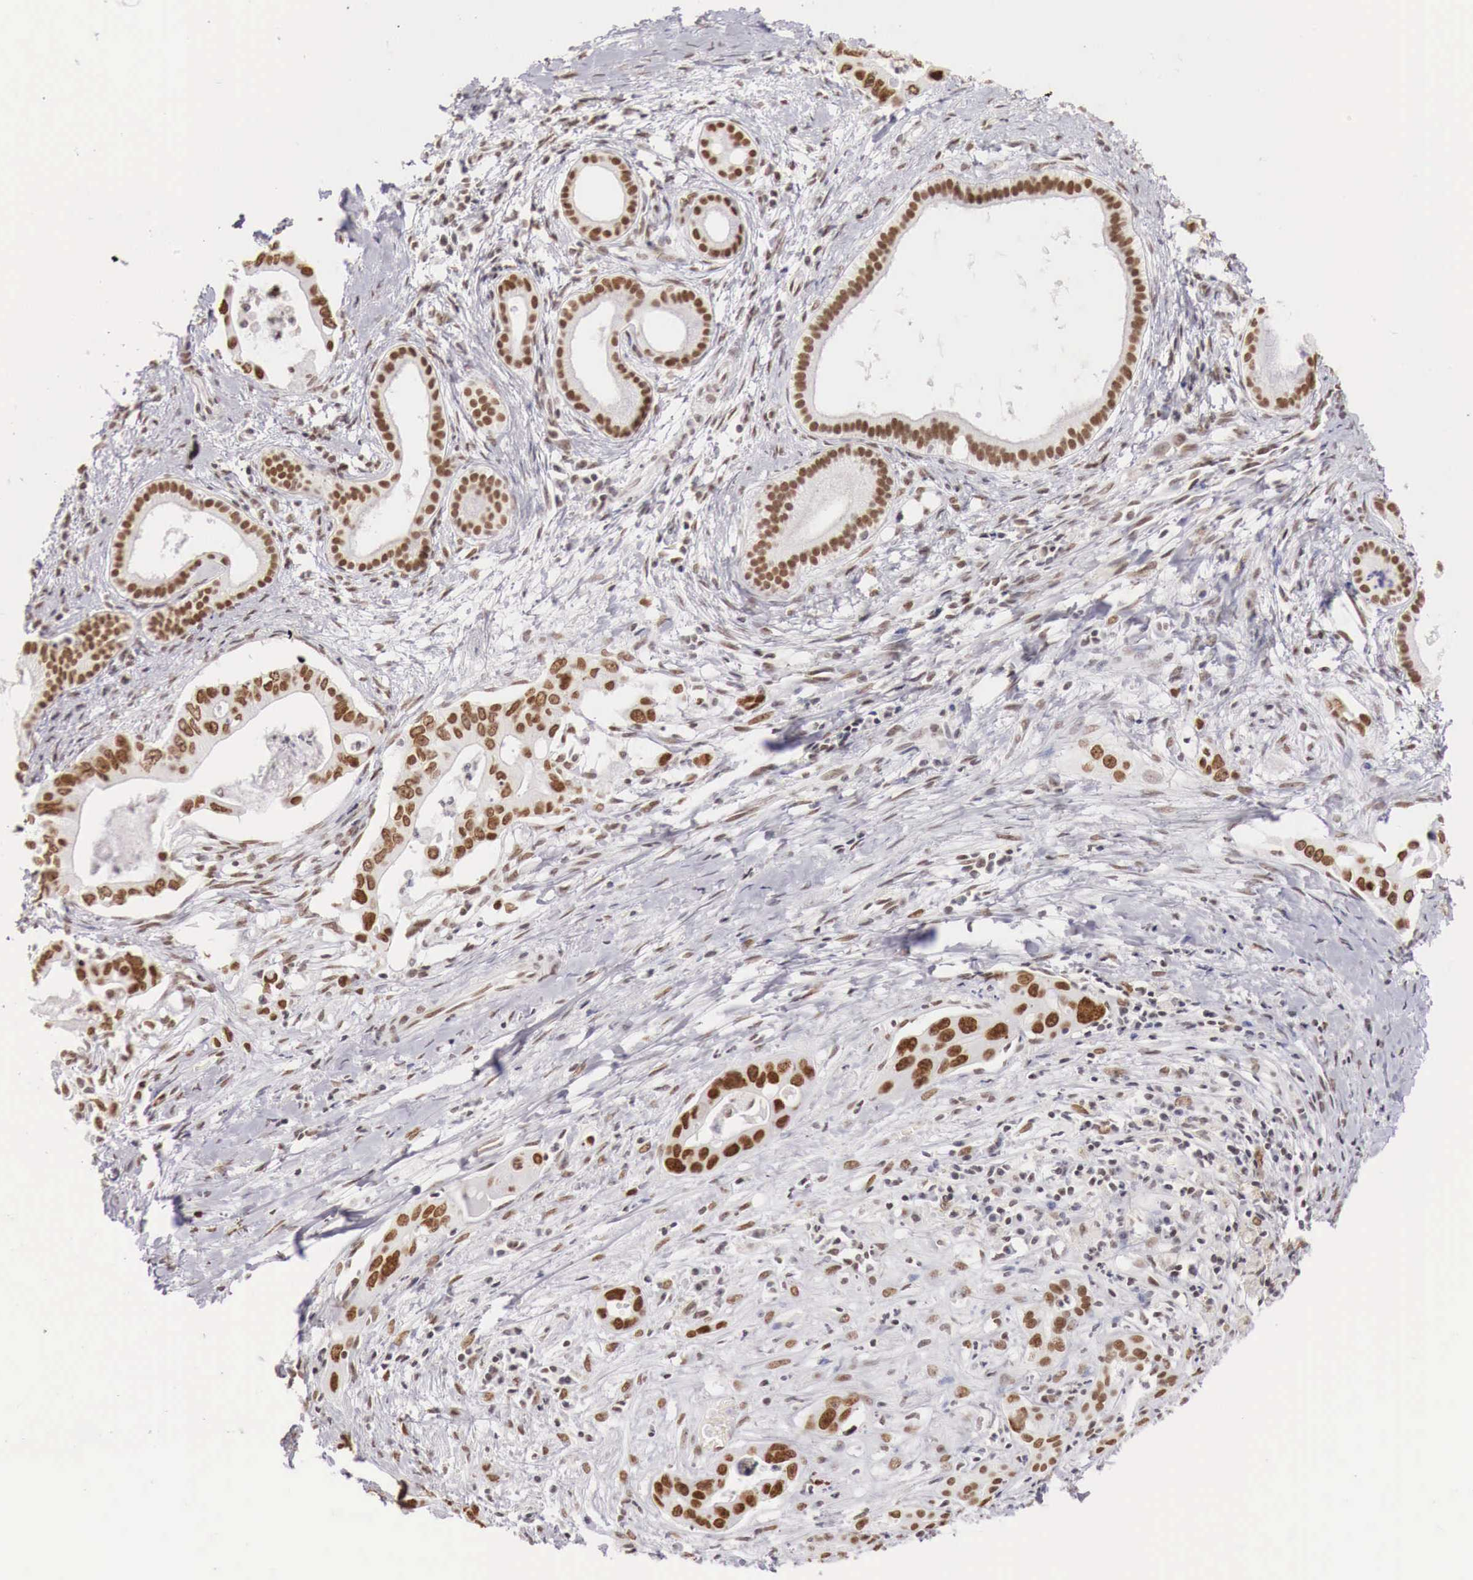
{"staining": {"intensity": "moderate", "quantity": "25%-75%", "location": "nuclear"}, "tissue": "liver cancer", "cell_type": "Tumor cells", "image_type": "cancer", "snomed": [{"axis": "morphology", "description": "Cholangiocarcinoma"}, {"axis": "topography", "description": "Liver"}], "caption": "Brown immunohistochemical staining in liver cancer shows moderate nuclear positivity in about 25%-75% of tumor cells.", "gene": "PHF14", "patient": {"sex": "female", "age": 65}}